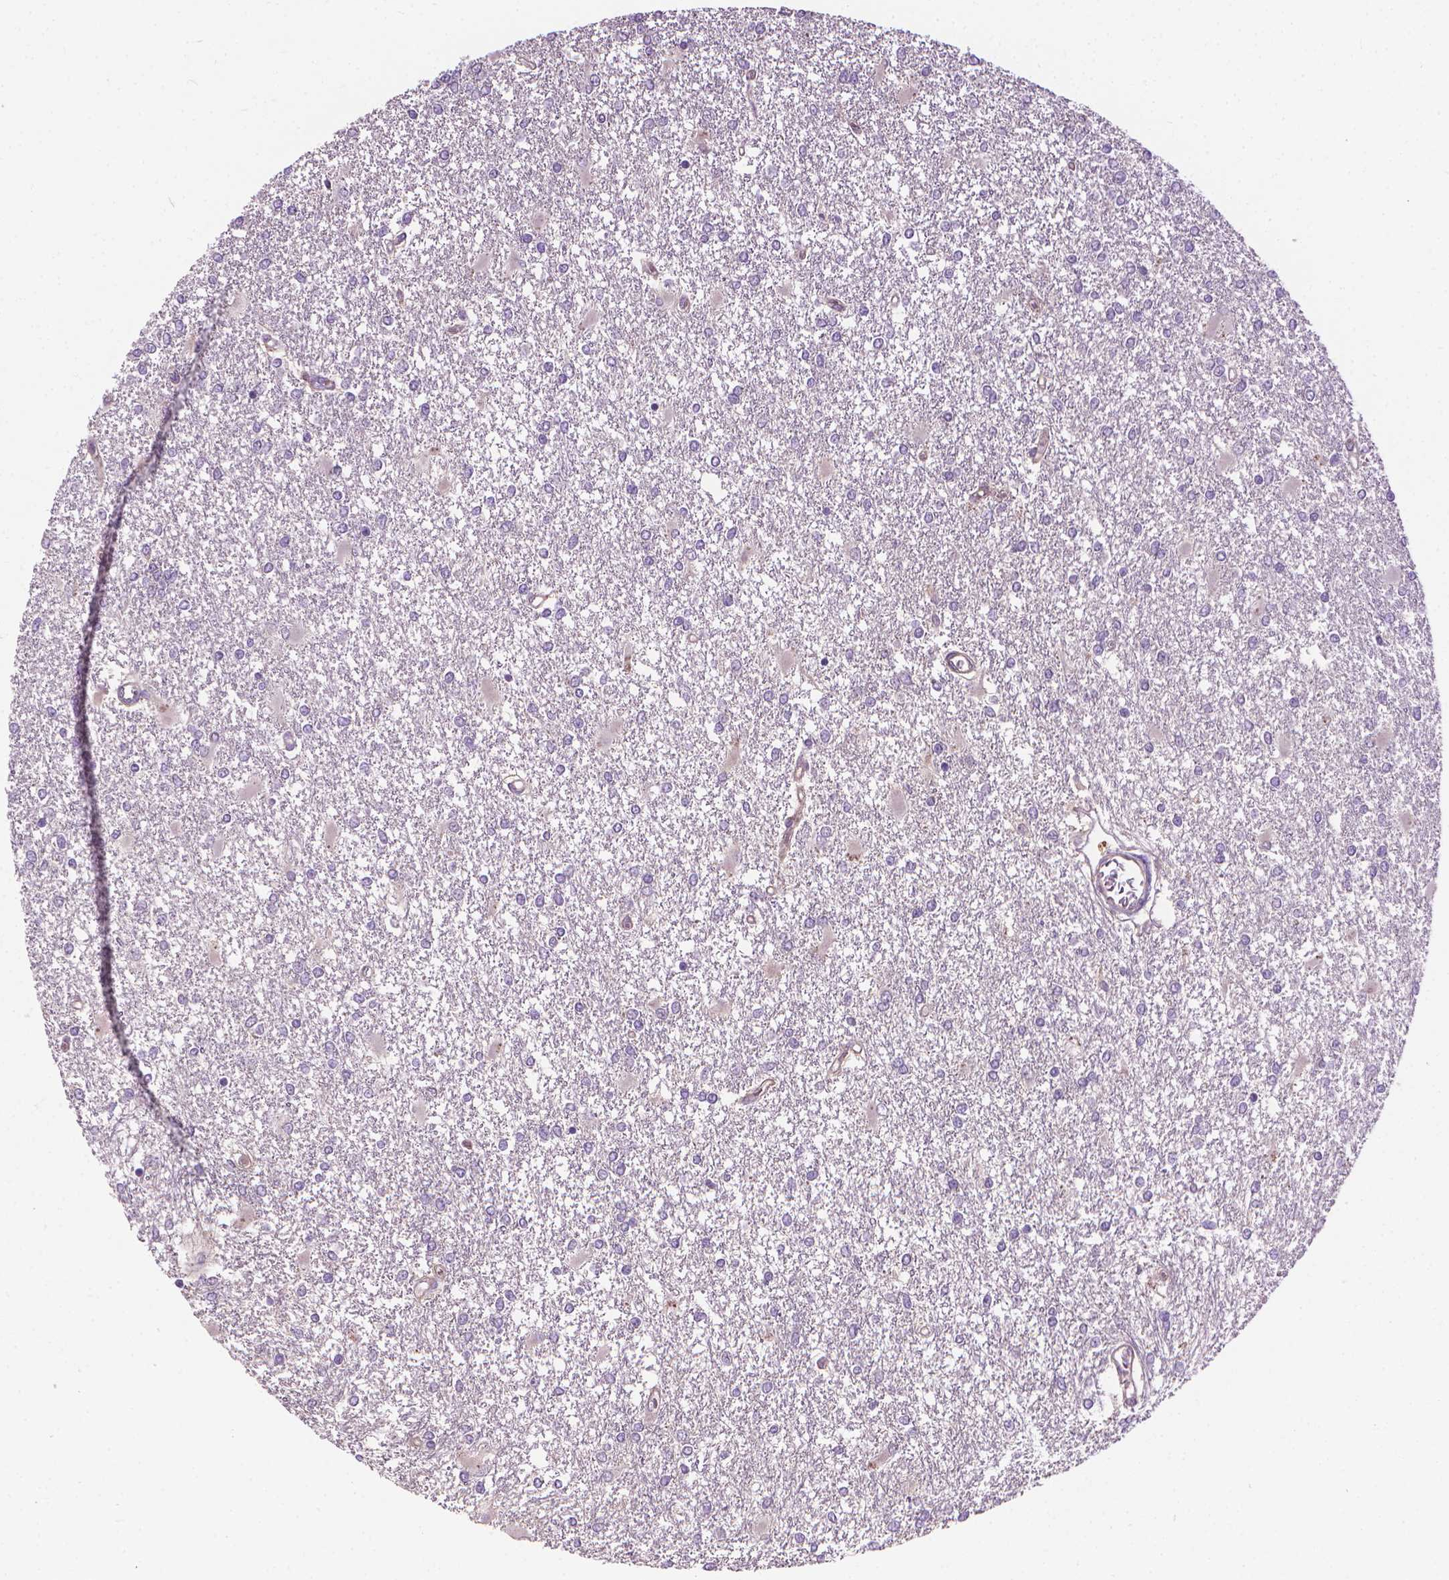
{"staining": {"intensity": "negative", "quantity": "none", "location": "none"}, "tissue": "glioma", "cell_type": "Tumor cells", "image_type": "cancer", "snomed": [{"axis": "morphology", "description": "Glioma, malignant, High grade"}, {"axis": "topography", "description": "Cerebral cortex"}], "caption": "This is an immunohistochemistry (IHC) image of human glioma. There is no expression in tumor cells.", "gene": "RIIAD1", "patient": {"sex": "male", "age": 79}}